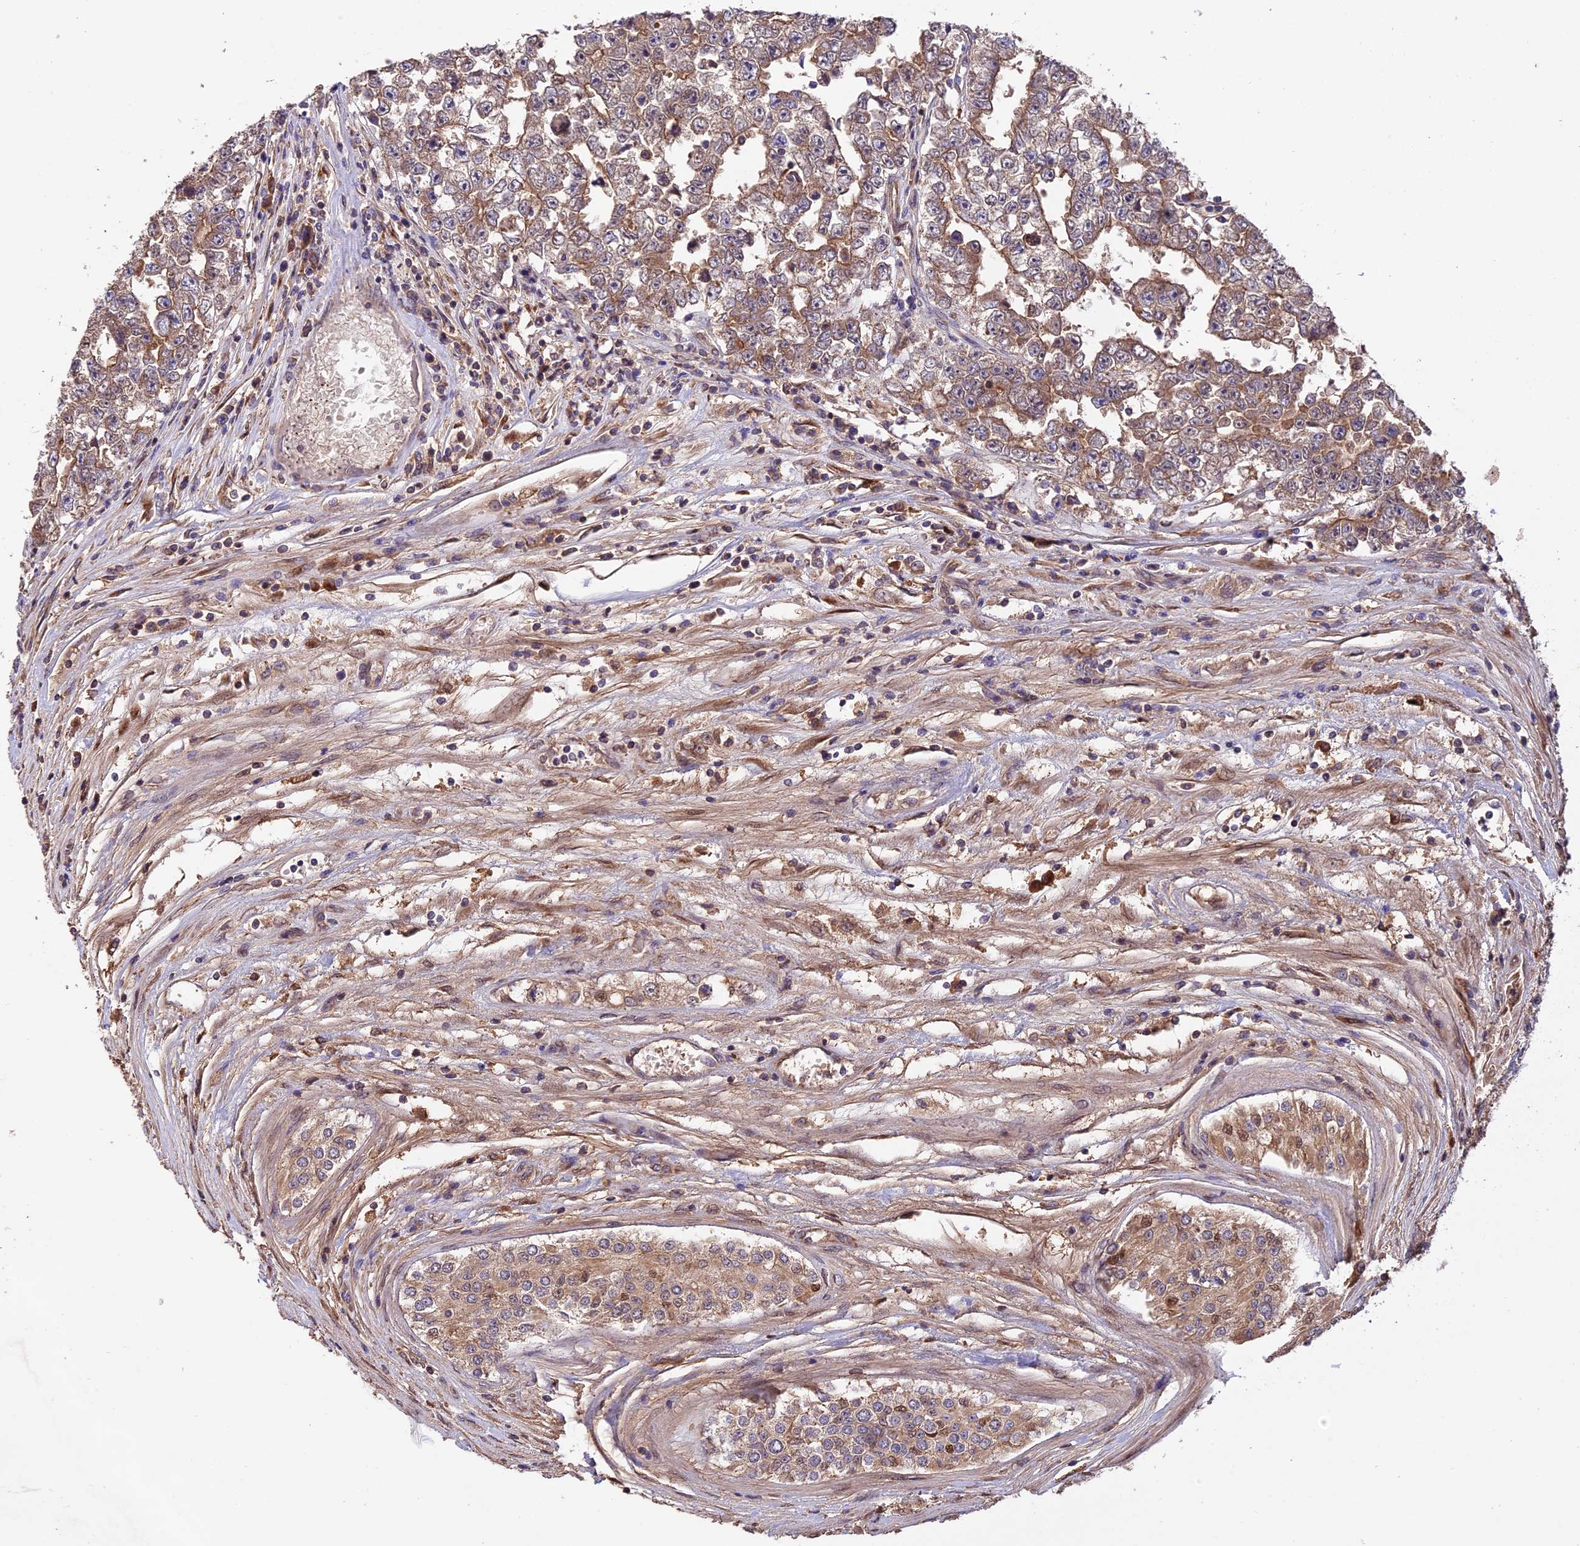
{"staining": {"intensity": "weak", "quantity": ">75%", "location": "cytoplasmic/membranous"}, "tissue": "testis cancer", "cell_type": "Tumor cells", "image_type": "cancer", "snomed": [{"axis": "morphology", "description": "Carcinoma, Embryonal, NOS"}, {"axis": "topography", "description": "Testis"}], "caption": "Weak cytoplasmic/membranous expression for a protein is present in approximately >75% of tumor cells of testis cancer (embryonal carcinoma) using immunohistochemistry (IHC).", "gene": "SETD6", "patient": {"sex": "male", "age": 25}}